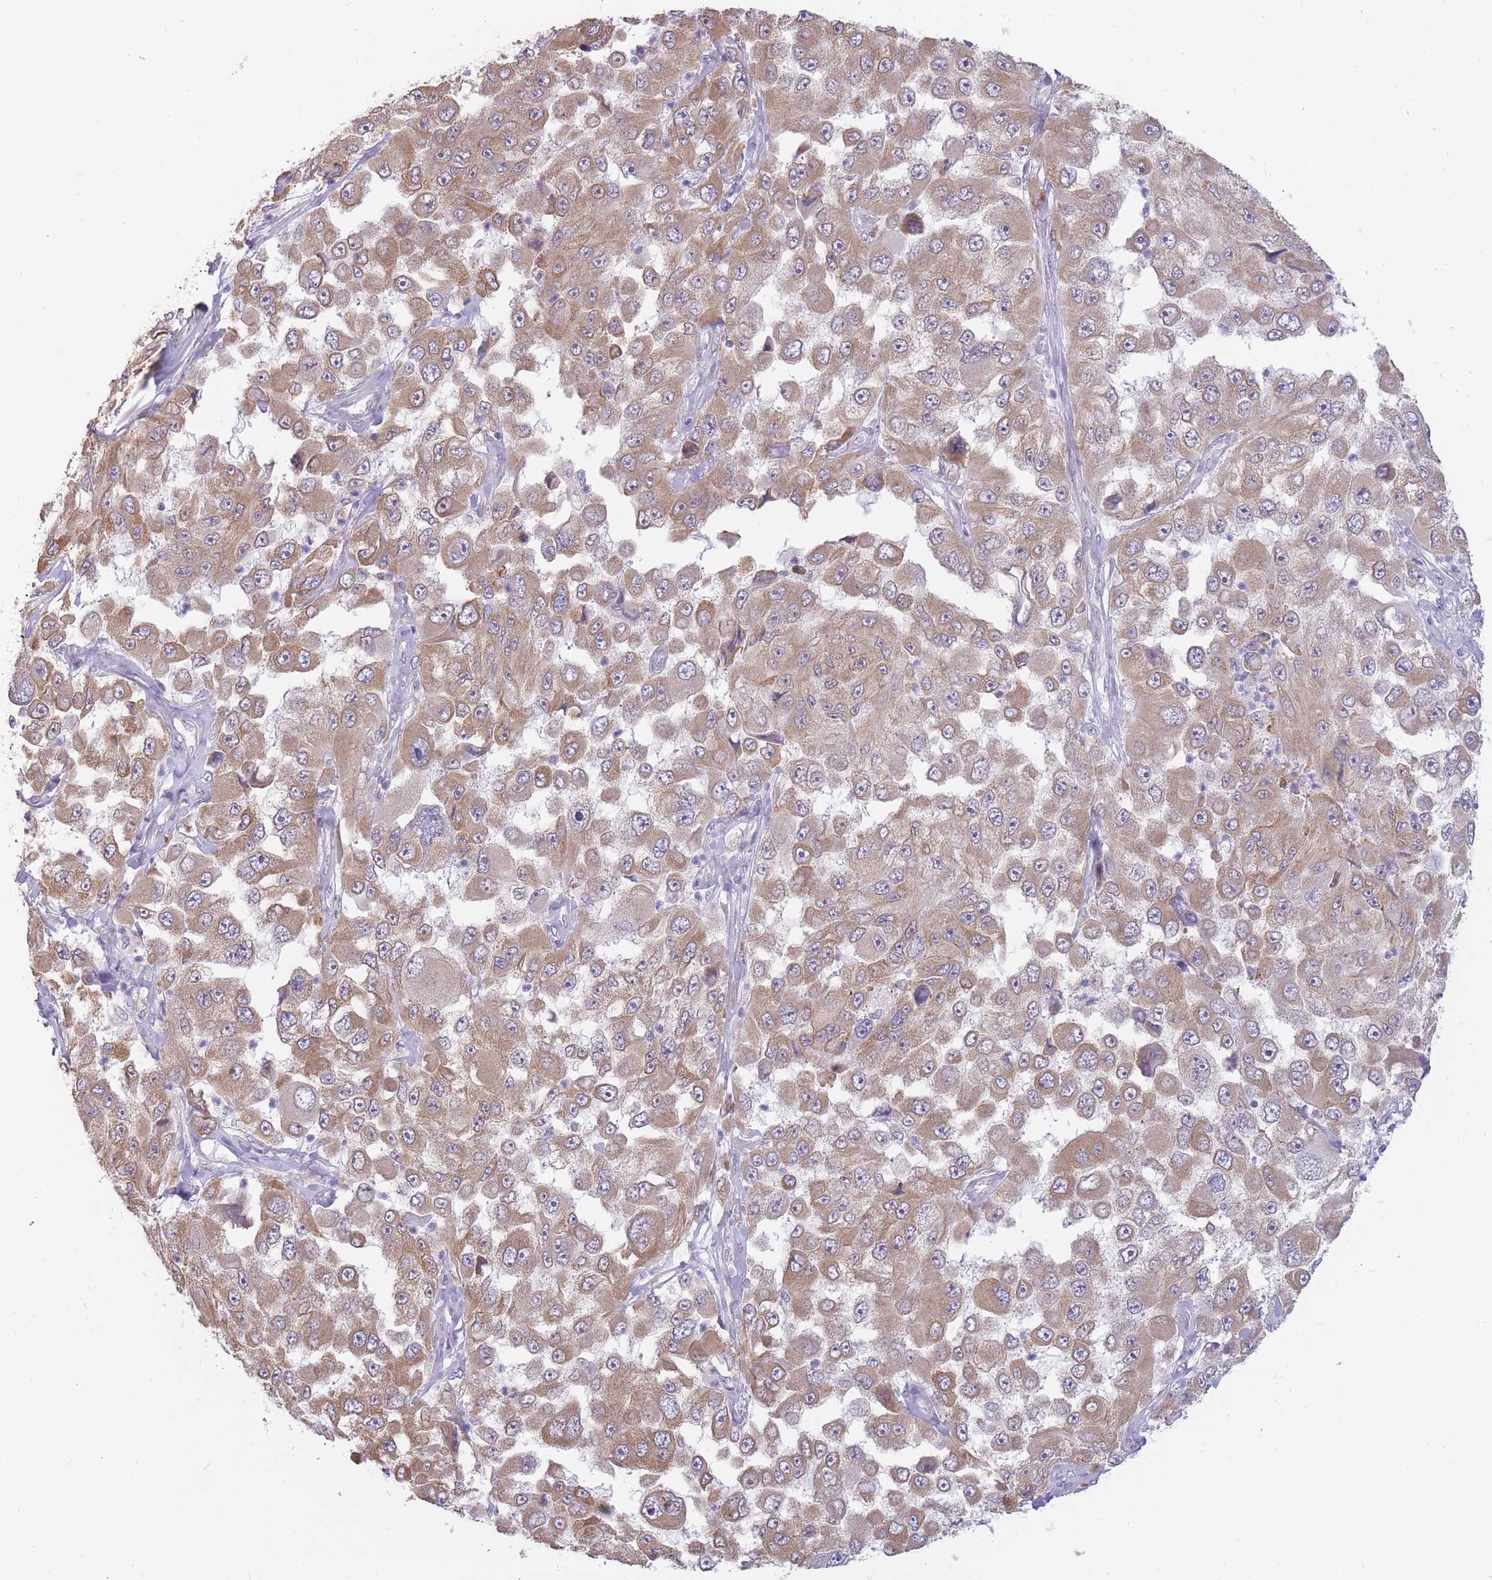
{"staining": {"intensity": "weak", "quantity": ">75%", "location": "cytoplasmic/membranous"}, "tissue": "melanoma", "cell_type": "Tumor cells", "image_type": "cancer", "snomed": [{"axis": "morphology", "description": "Malignant melanoma, Metastatic site"}, {"axis": "topography", "description": "Lymph node"}], "caption": "The histopathology image shows staining of malignant melanoma (metastatic site), revealing weak cytoplasmic/membranous protein expression (brown color) within tumor cells. The protein is shown in brown color, while the nuclei are stained blue.", "gene": "TRAPPC5", "patient": {"sex": "male", "age": 62}}